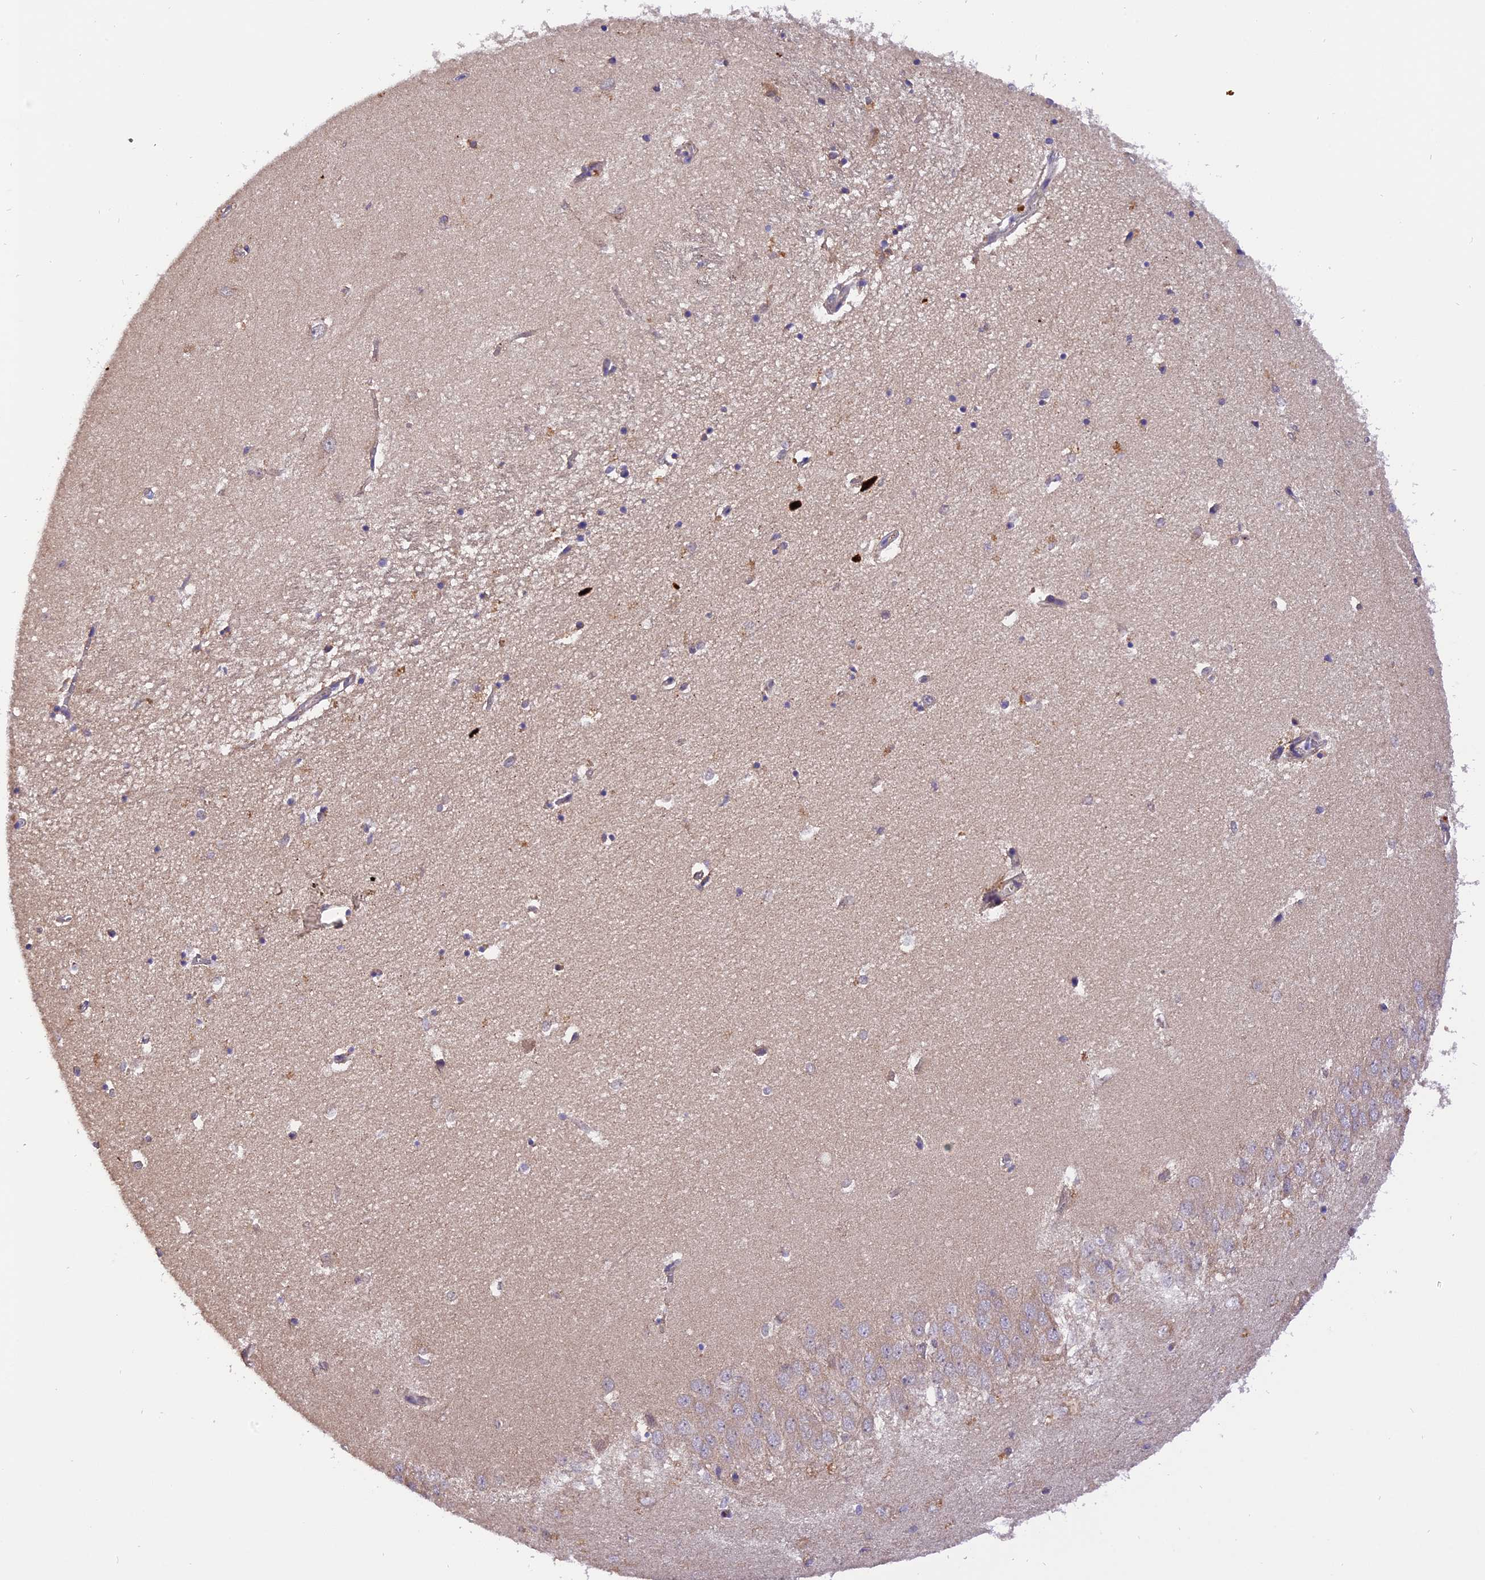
{"staining": {"intensity": "negative", "quantity": "none", "location": "none"}, "tissue": "hippocampus", "cell_type": "Glial cells", "image_type": "normal", "snomed": [{"axis": "morphology", "description": "Normal tissue, NOS"}, {"axis": "topography", "description": "Hippocampus"}], "caption": "This is a histopathology image of IHC staining of unremarkable hippocampus, which shows no expression in glial cells. (DAB IHC, high magnification).", "gene": "PEX3", "patient": {"sex": "female", "age": 64}}